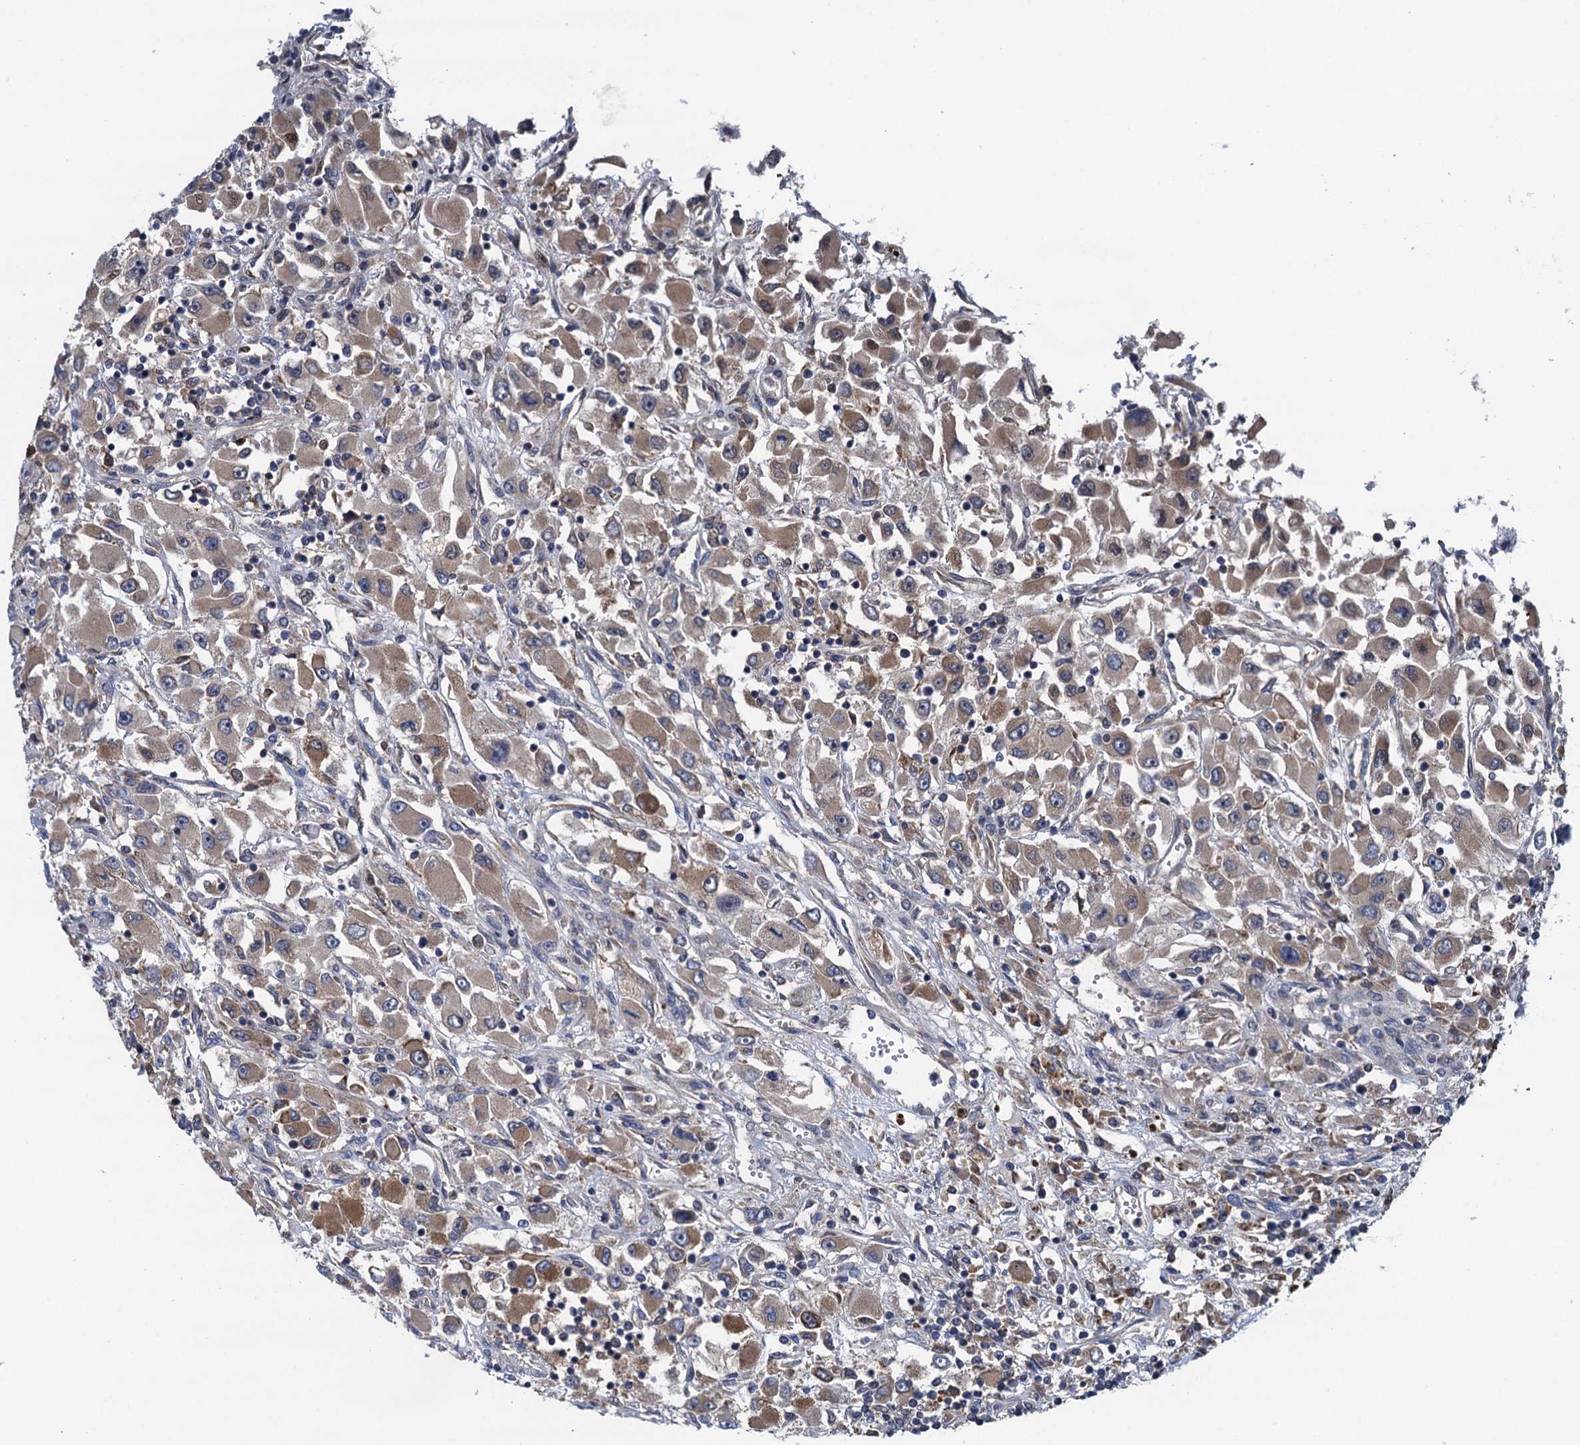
{"staining": {"intensity": "moderate", "quantity": ">75%", "location": "cytoplasmic/membranous"}, "tissue": "renal cancer", "cell_type": "Tumor cells", "image_type": "cancer", "snomed": [{"axis": "morphology", "description": "Adenocarcinoma, NOS"}, {"axis": "topography", "description": "Kidney"}], "caption": "Protein positivity by immunohistochemistry shows moderate cytoplasmic/membranous positivity in approximately >75% of tumor cells in renal adenocarcinoma.", "gene": "CNTN5", "patient": {"sex": "female", "age": 52}}